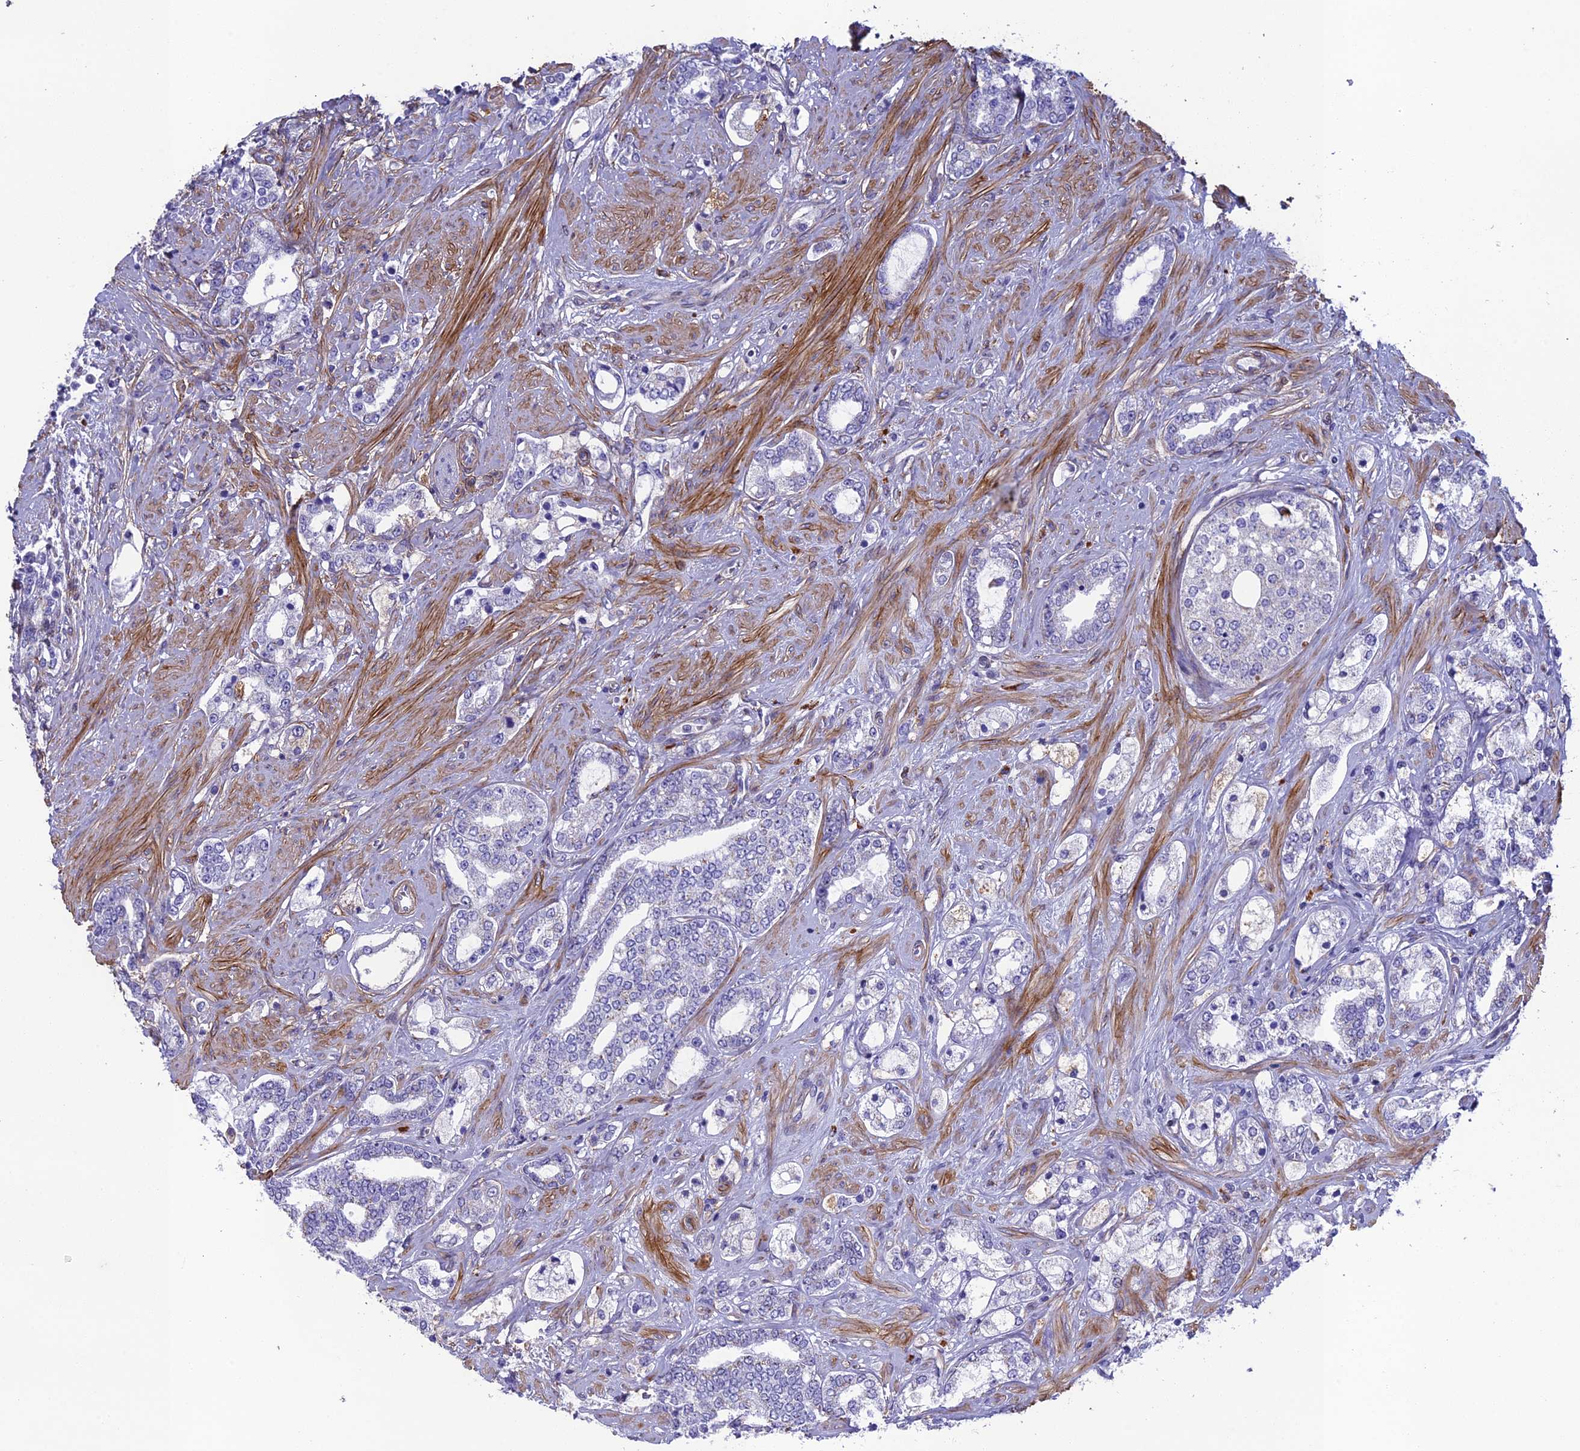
{"staining": {"intensity": "negative", "quantity": "none", "location": "none"}, "tissue": "prostate cancer", "cell_type": "Tumor cells", "image_type": "cancer", "snomed": [{"axis": "morphology", "description": "Adenocarcinoma, High grade"}, {"axis": "topography", "description": "Prostate"}], "caption": "A photomicrograph of human prostate cancer (high-grade adenocarcinoma) is negative for staining in tumor cells.", "gene": "TNS1", "patient": {"sex": "male", "age": 64}}